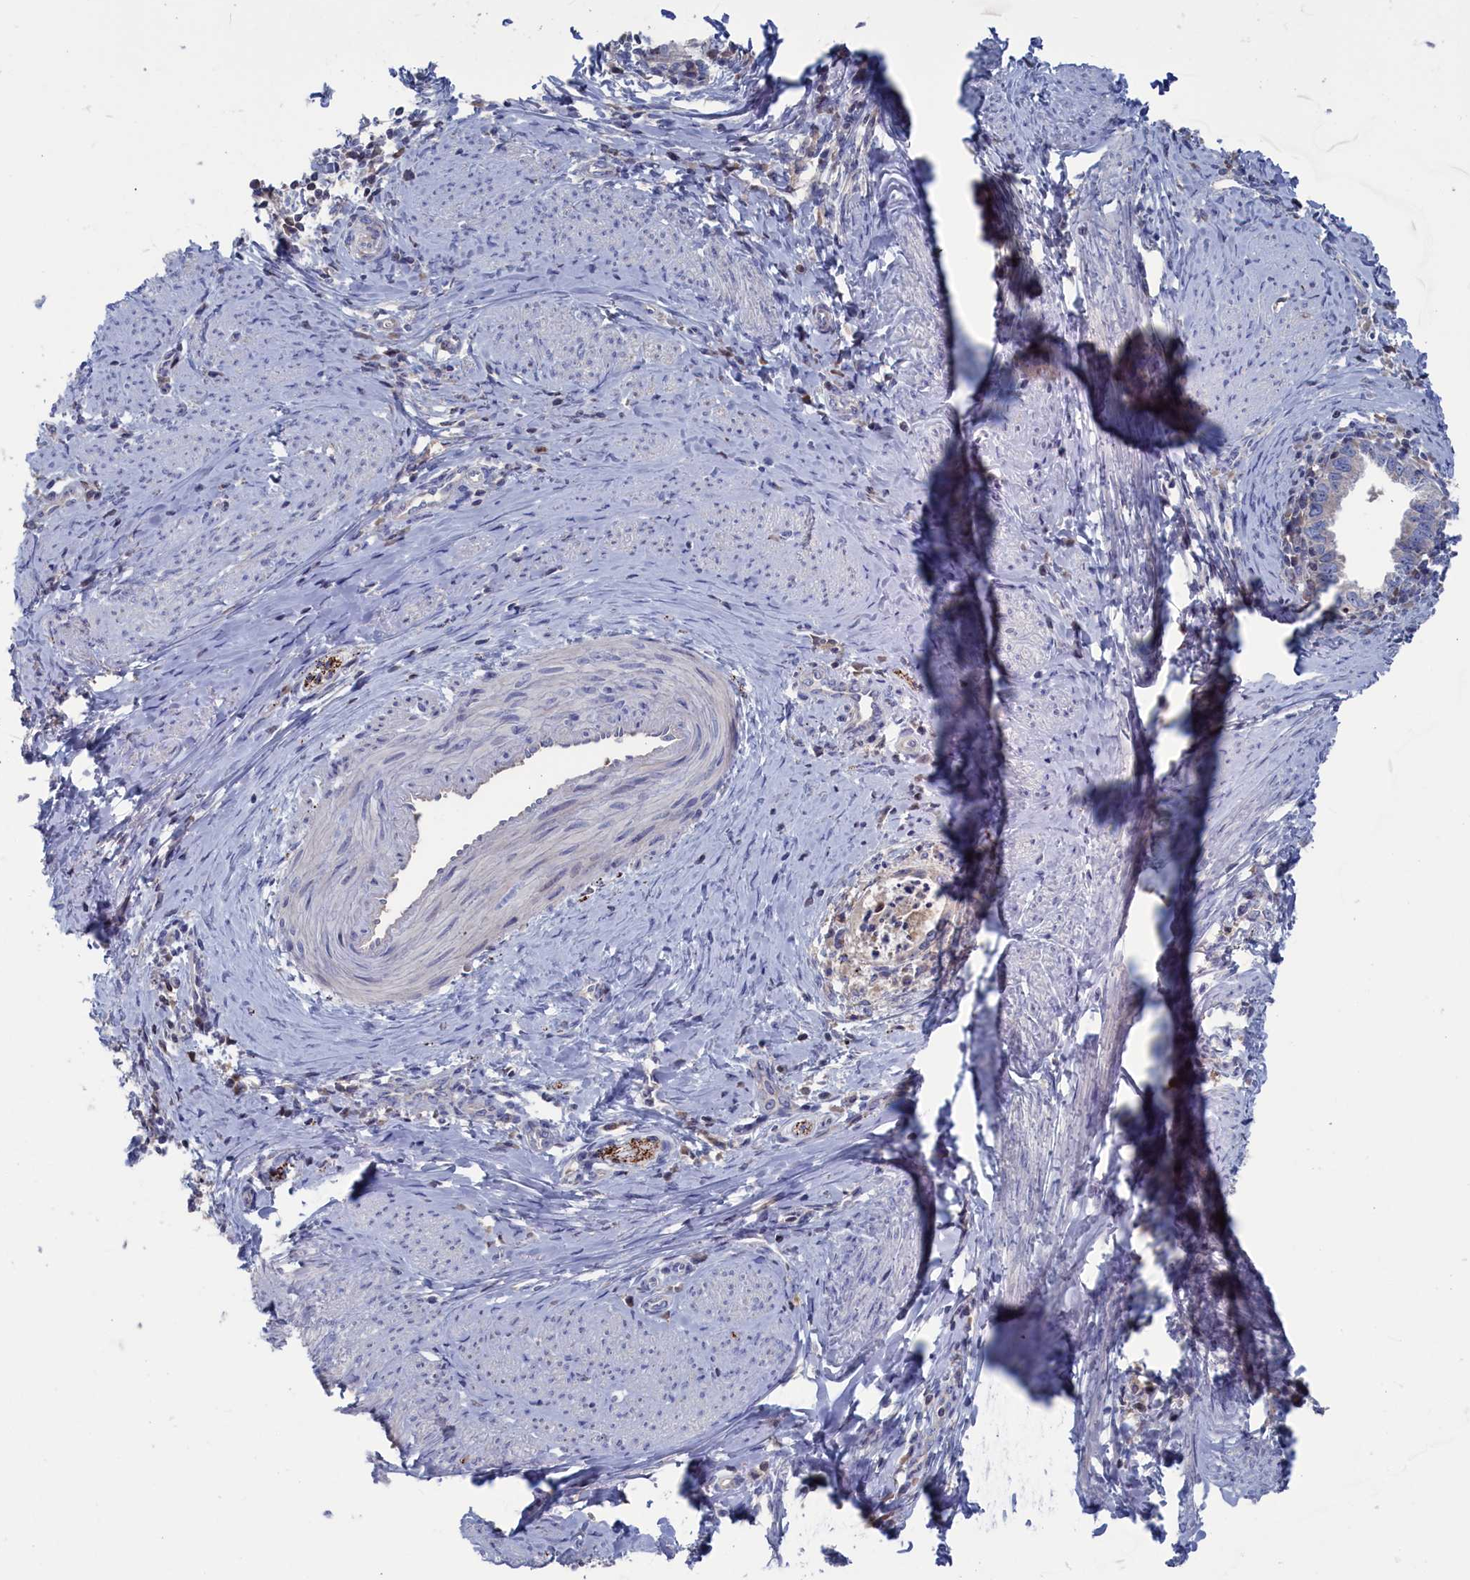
{"staining": {"intensity": "negative", "quantity": "none", "location": "none"}, "tissue": "cervical cancer", "cell_type": "Tumor cells", "image_type": "cancer", "snomed": [{"axis": "morphology", "description": "Adenocarcinoma, NOS"}, {"axis": "topography", "description": "Cervix"}], "caption": "Cervical cancer stained for a protein using IHC demonstrates no expression tumor cells.", "gene": "CEND1", "patient": {"sex": "female", "age": 36}}